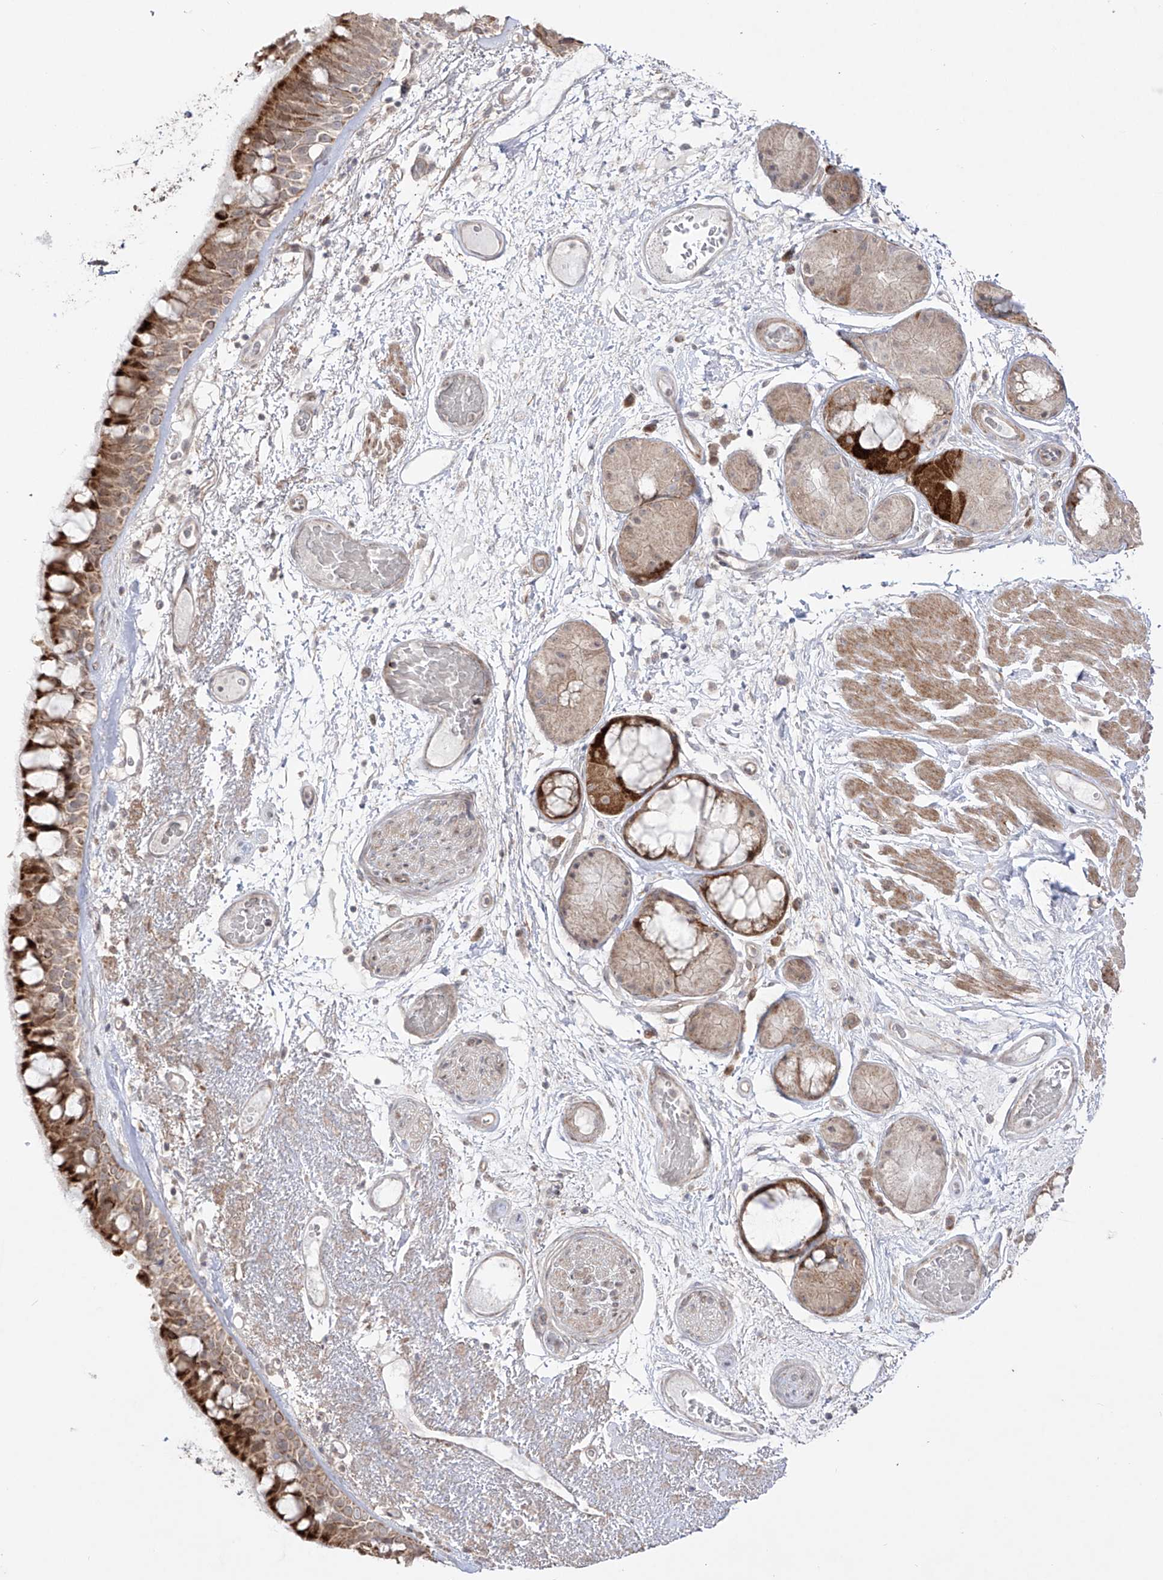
{"staining": {"intensity": "strong", "quantity": ">75%", "location": "cytoplasmic/membranous"}, "tissue": "bronchus", "cell_type": "Respiratory epithelial cells", "image_type": "normal", "snomed": [{"axis": "morphology", "description": "Normal tissue, NOS"}, {"axis": "morphology", "description": "Squamous cell carcinoma, NOS"}, {"axis": "topography", "description": "Lymph node"}, {"axis": "topography", "description": "Bronchus"}, {"axis": "topography", "description": "Lung"}], "caption": "A photomicrograph of bronchus stained for a protein demonstrates strong cytoplasmic/membranous brown staining in respiratory epithelial cells. The protein of interest is shown in brown color, while the nuclei are stained blue.", "gene": "YKT6", "patient": {"sex": "male", "age": 66}}